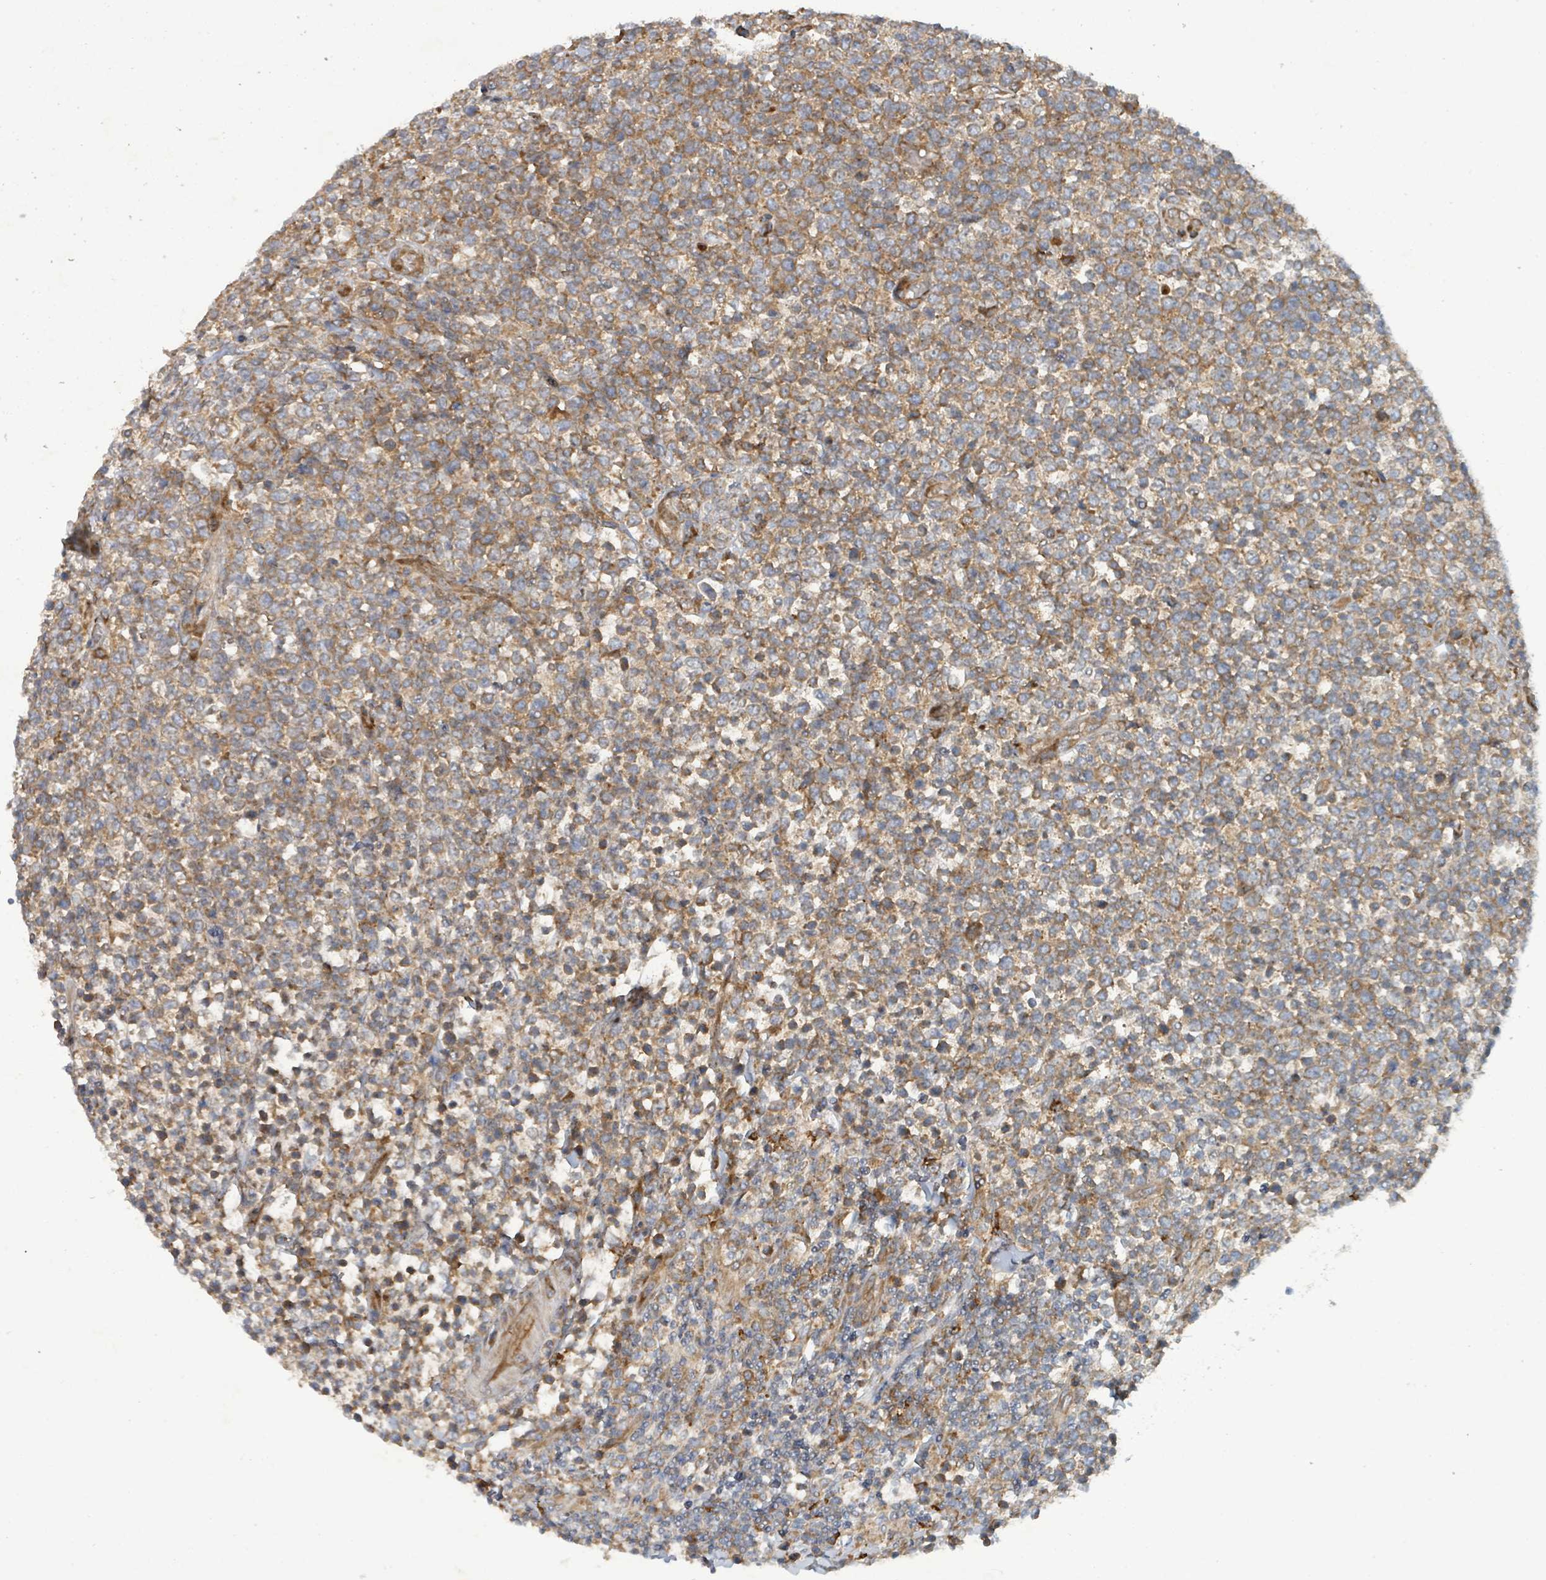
{"staining": {"intensity": "moderate", "quantity": ">75%", "location": "cytoplasmic/membranous"}, "tissue": "lymphoma", "cell_type": "Tumor cells", "image_type": "cancer", "snomed": [{"axis": "morphology", "description": "Malignant lymphoma, non-Hodgkin's type, High grade"}, {"axis": "topography", "description": "Soft tissue"}], "caption": "The image shows a brown stain indicating the presence of a protein in the cytoplasmic/membranous of tumor cells in lymphoma.", "gene": "OR51E1", "patient": {"sex": "female", "age": 56}}